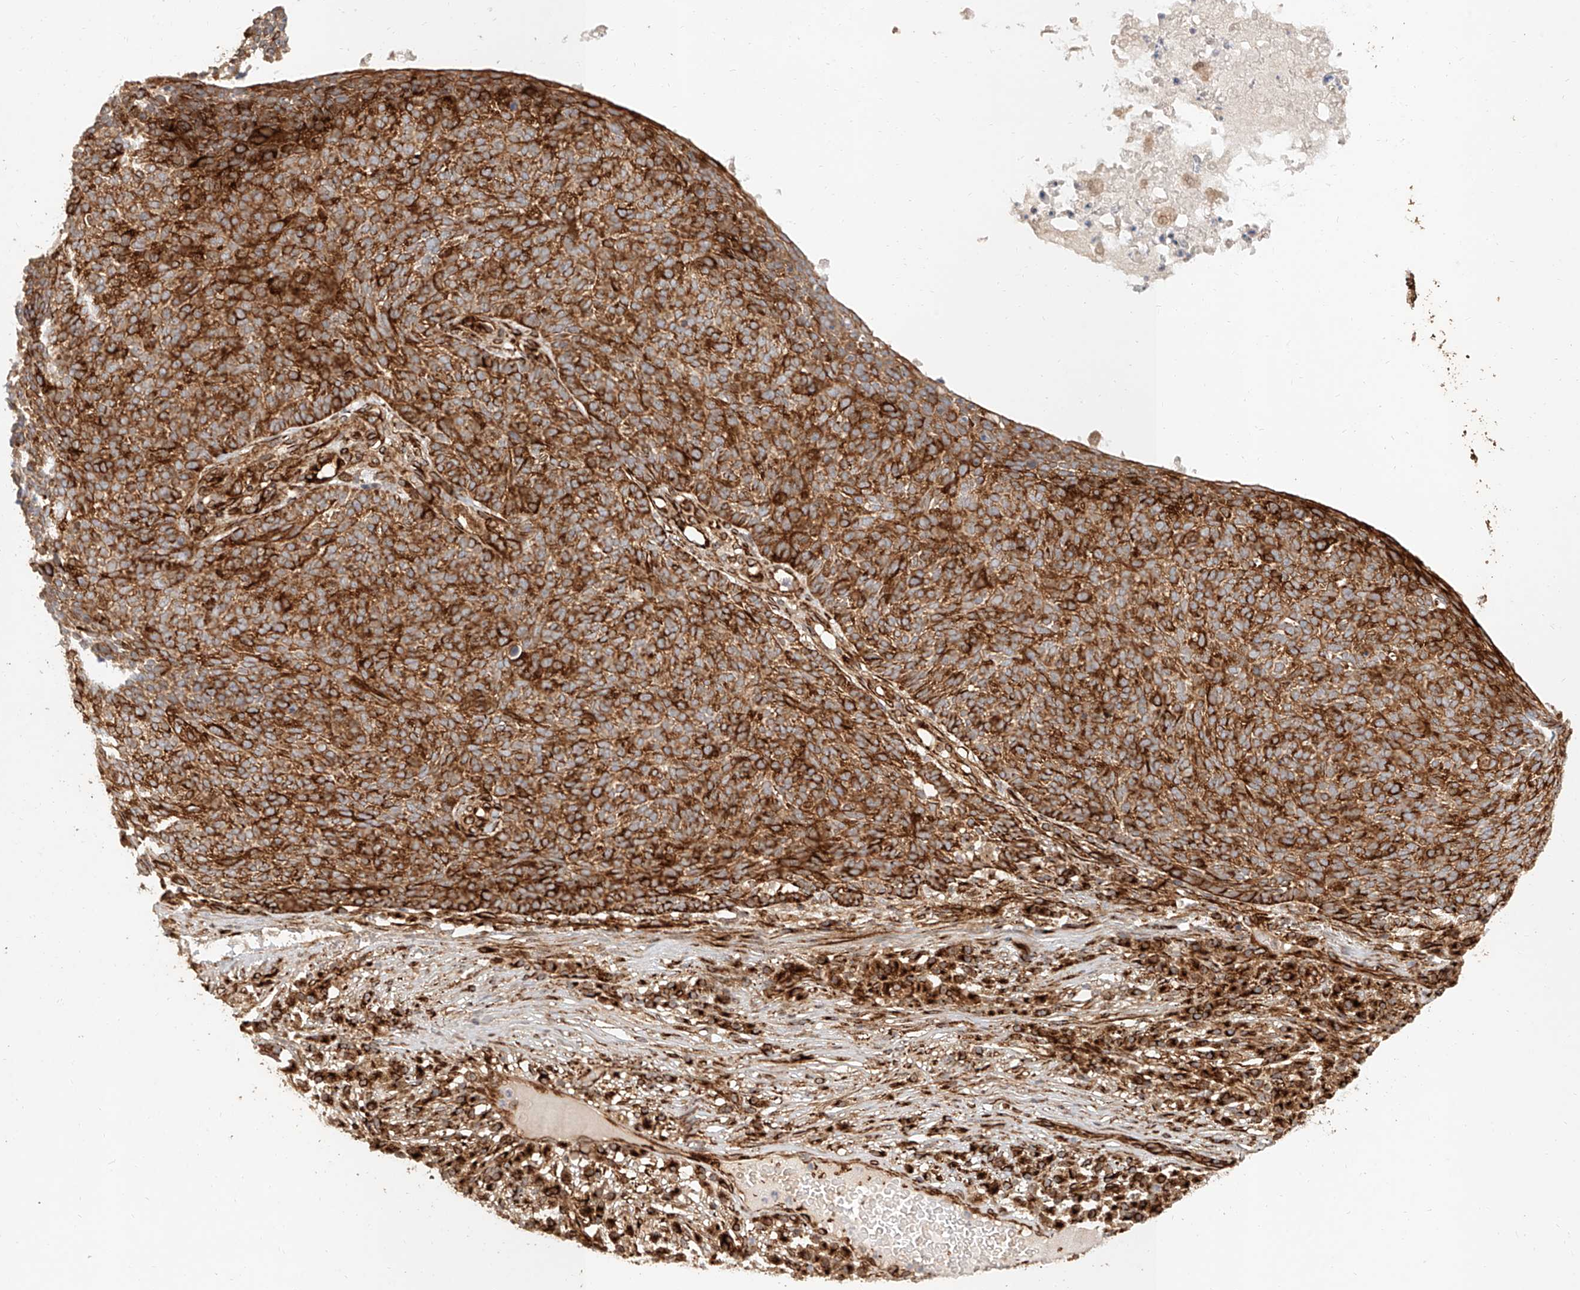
{"staining": {"intensity": "strong", "quantity": ">75%", "location": "cytoplasmic/membranous"}, "tissue": "skin cancer", "cell_type": "Tumor cells", "image_type": "cancer", "snomed": [{"axis": "morphology", "description": "Squamous cell carcinoma, NOS"}, {"axis": "topography", "description": "Skin"}], "caption": "Protein expression by IHC demonstrates strong cytoplasmic/membranous expression in approximately >75% of tumor cells in skin cancer (squamous cell carcinoma). Using DAB (brown) and hematoxylin (blue) stains, captured at high magnification using brightfield microscopy.", "gene": "NAP1L1", "patient": {"sex": "female", "age": 90}}